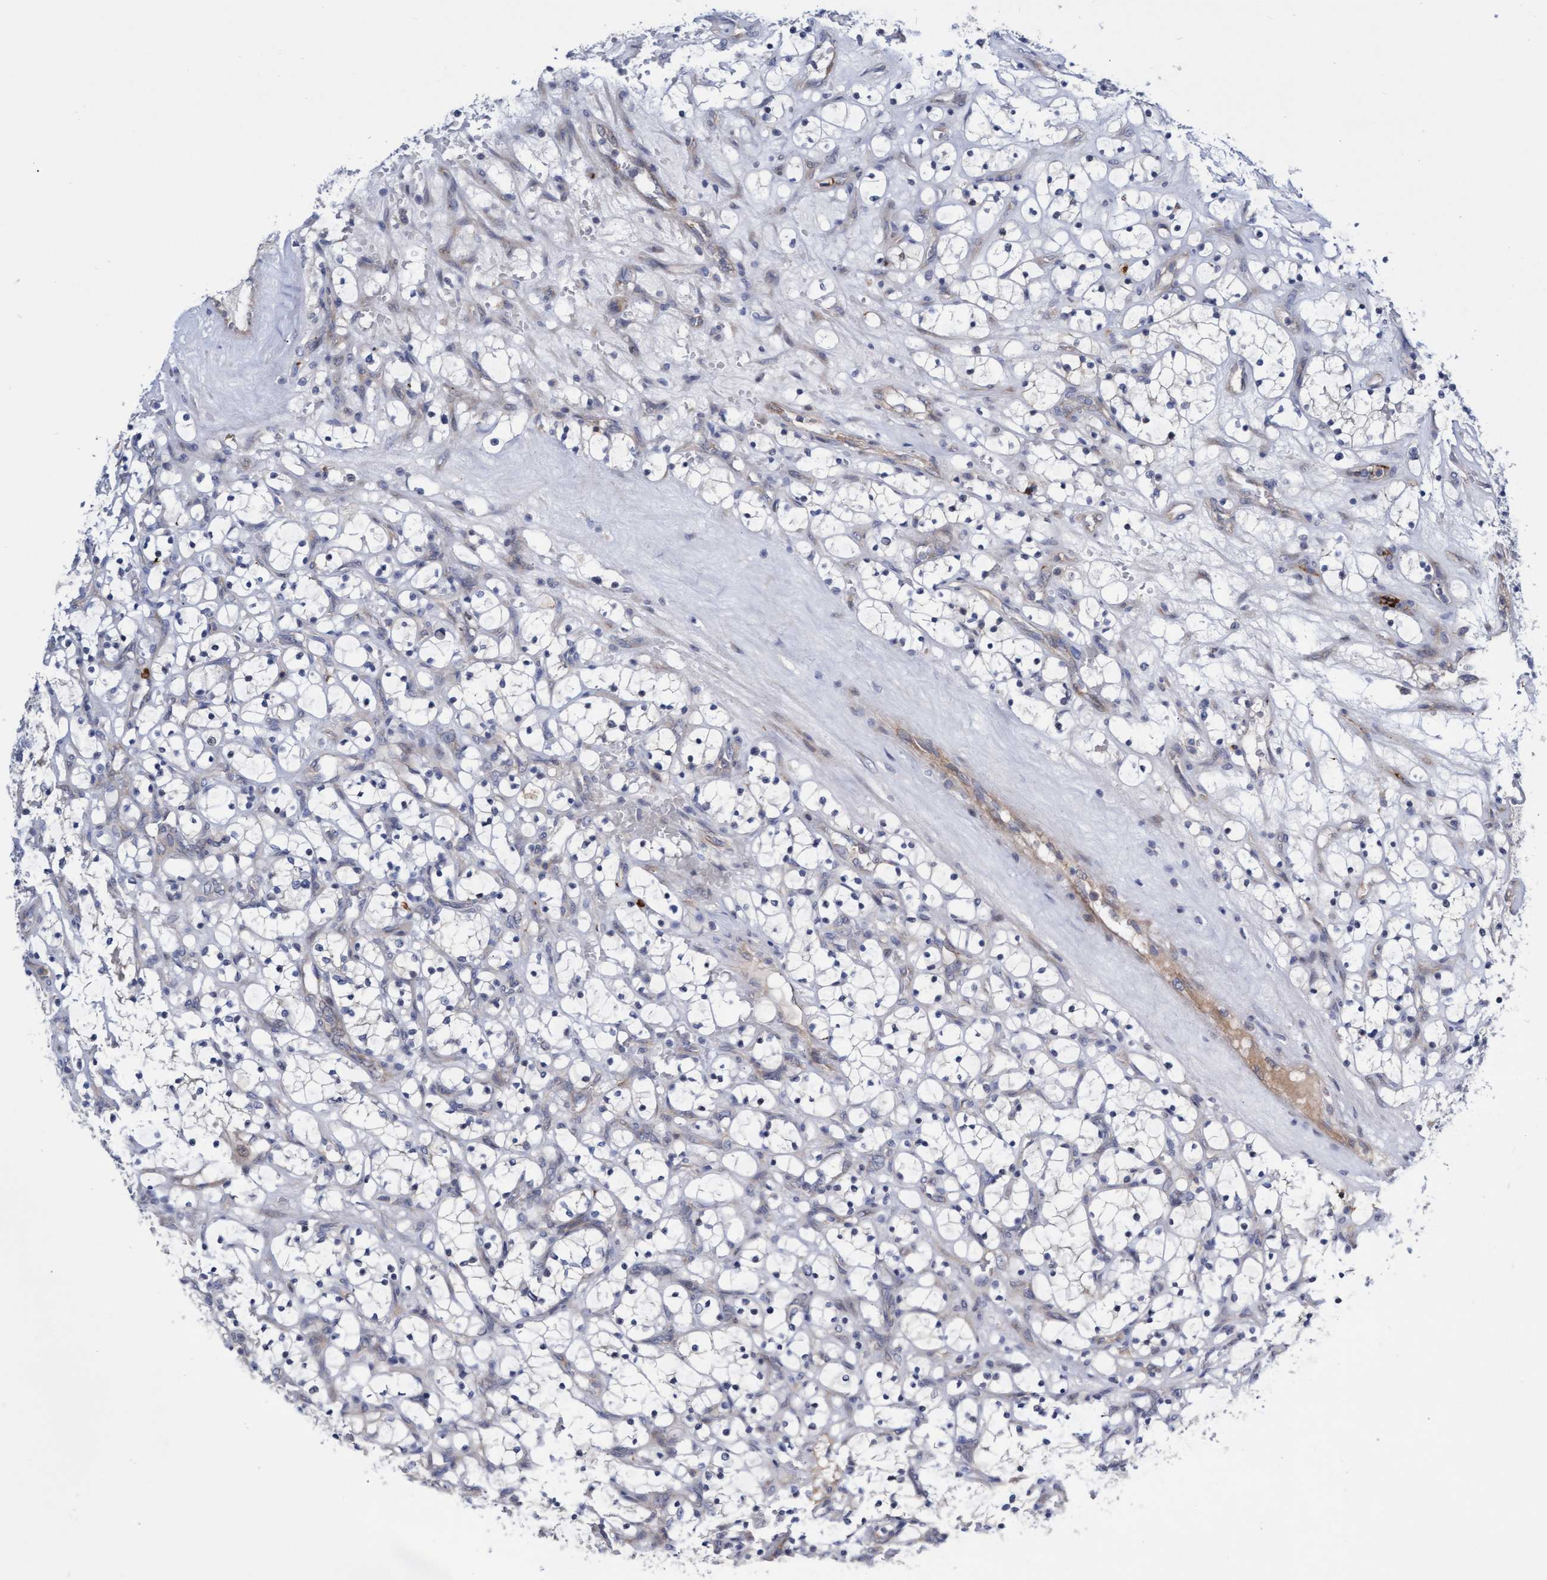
{"staining": {"intensity": "negative", "quantity": "none", "location": "none"}, "tissue": "renal cancer", "cell_type": "Tumor cells", "image_type": "cancer", "snomed": [{"axis": "morphology", "description": "Adenocarcinoma, NOS"}, {"axis": "topography", "description": "Kidney"}], "caption": "Immunohistochemistry of human adenocarcinoma (renal) exhibits no positivity in tumor cells.", "gene": "ABCF2", "patient": {"sex": "female", "age": 69}}